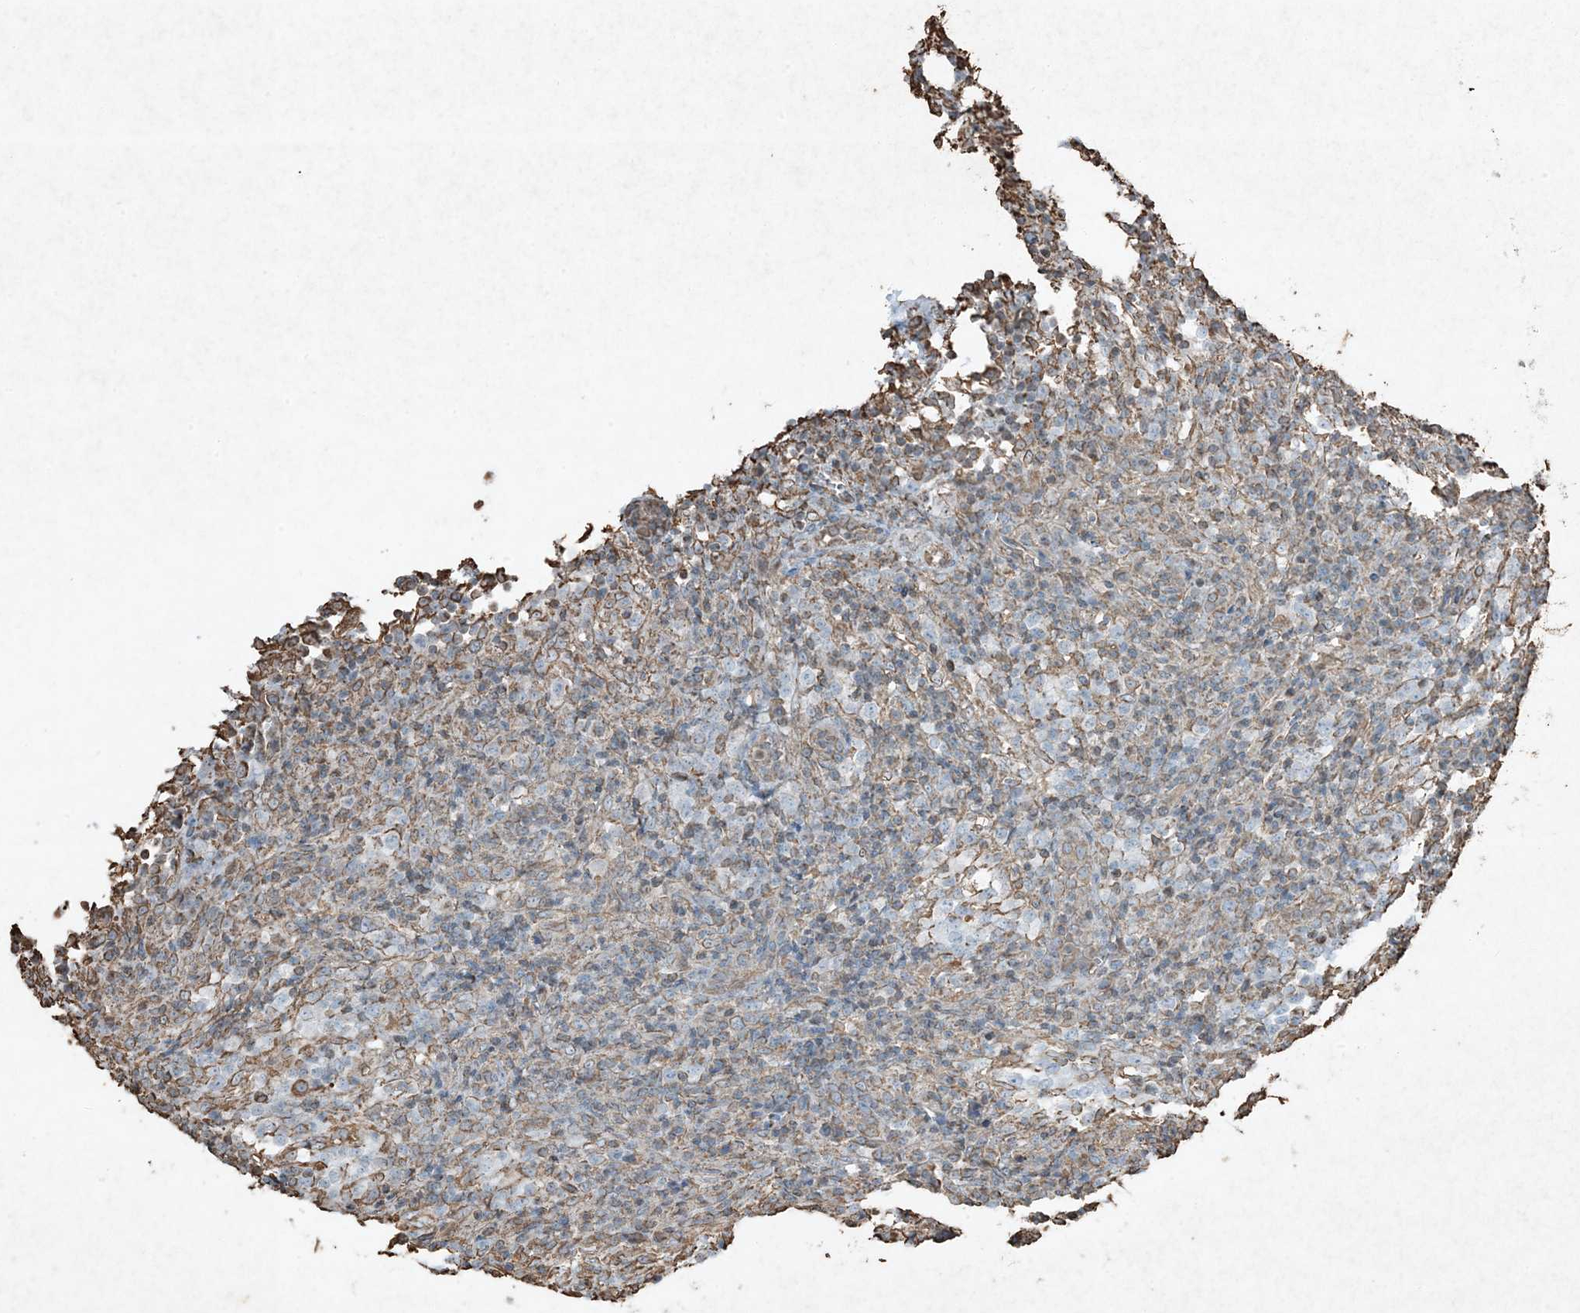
{"staining": {"intensity": "negative", "quantity": "none", "location": "none"}, "tissue": "lymphoma", "cell_type": "Tumor cells", "image_type": "cancer", "snomed": [{"axis": "morphology", "description": "Malignant lymphoma, non-Hodgkin's type, High grade"}, {"axis": "topography", "description": "Lymph node"}], "caption": "Malignant lymphoma, non-Hodgkin's type (high-grade) was stained to show a protein in brown. There is no significant positivity in tumor cells. Nuclei are stained in blue.", "gene": "RYK", "patient": {"sex": "female", "age": 76}}